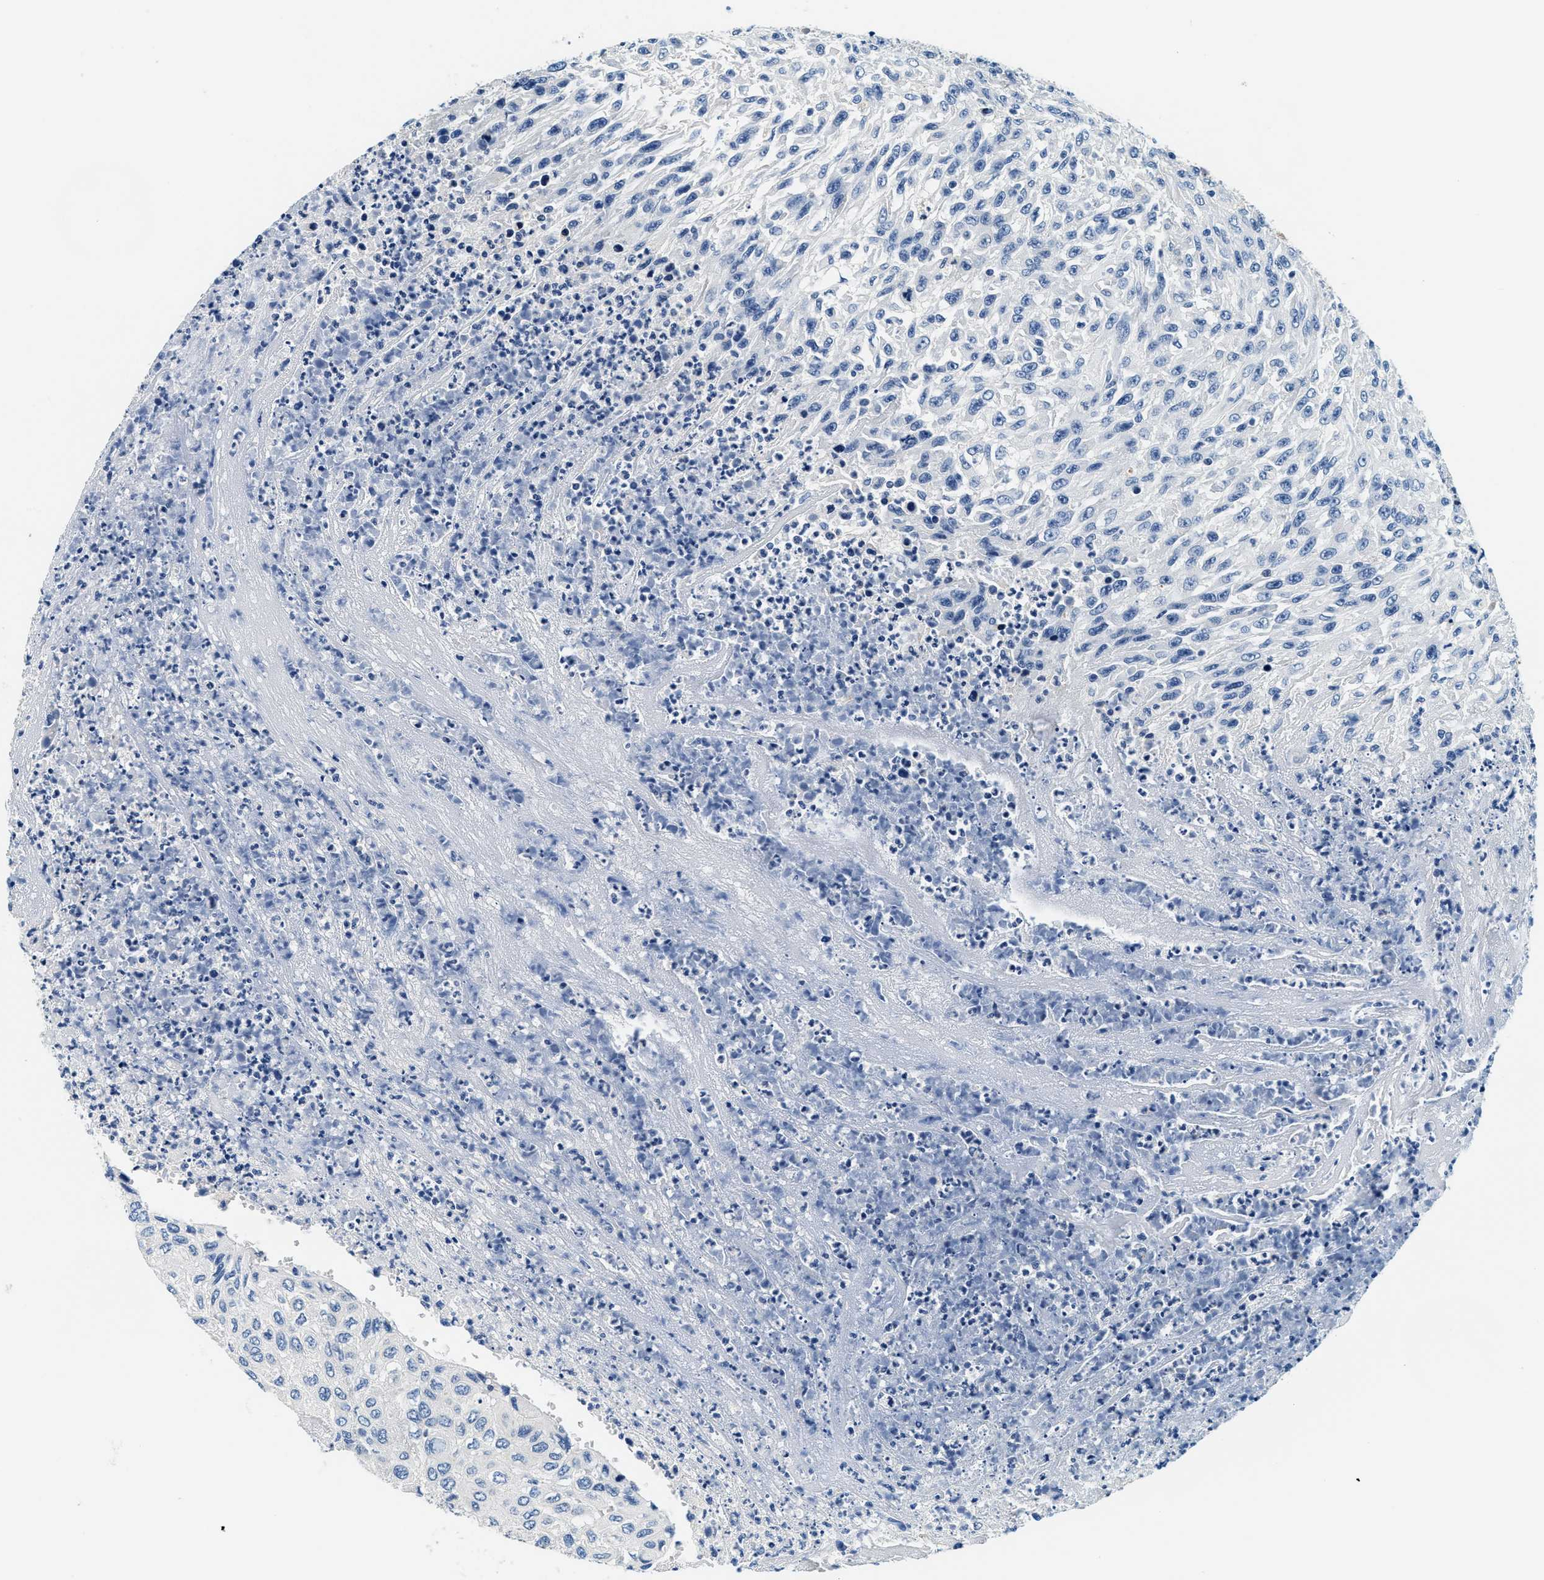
{"staining": {"intensity": "negative", "quantity": "none", "location": "none"}, "tissue": "urothelial cancer", "cell_type": "Tumor cells", "image_type": "cancer", "snomed": [{"axis": "morphology", "description": "Urothelial carcinoma, High grade"}, {"axis": "topography", "description": "Urinary bladder"}], "caption": "Immunohistochemistry (IHC) histopathology image of human urothelial cancer stained for a protein (brown), which displays no expression in tumor cells. The staining is performed using DAB (3,3'-diaminobenzidine) brown chromogen with nuclei counter-stained in using hematoxylin.", "gene": "GSTM3", "patient": {"sex": "male", "age": 66}}